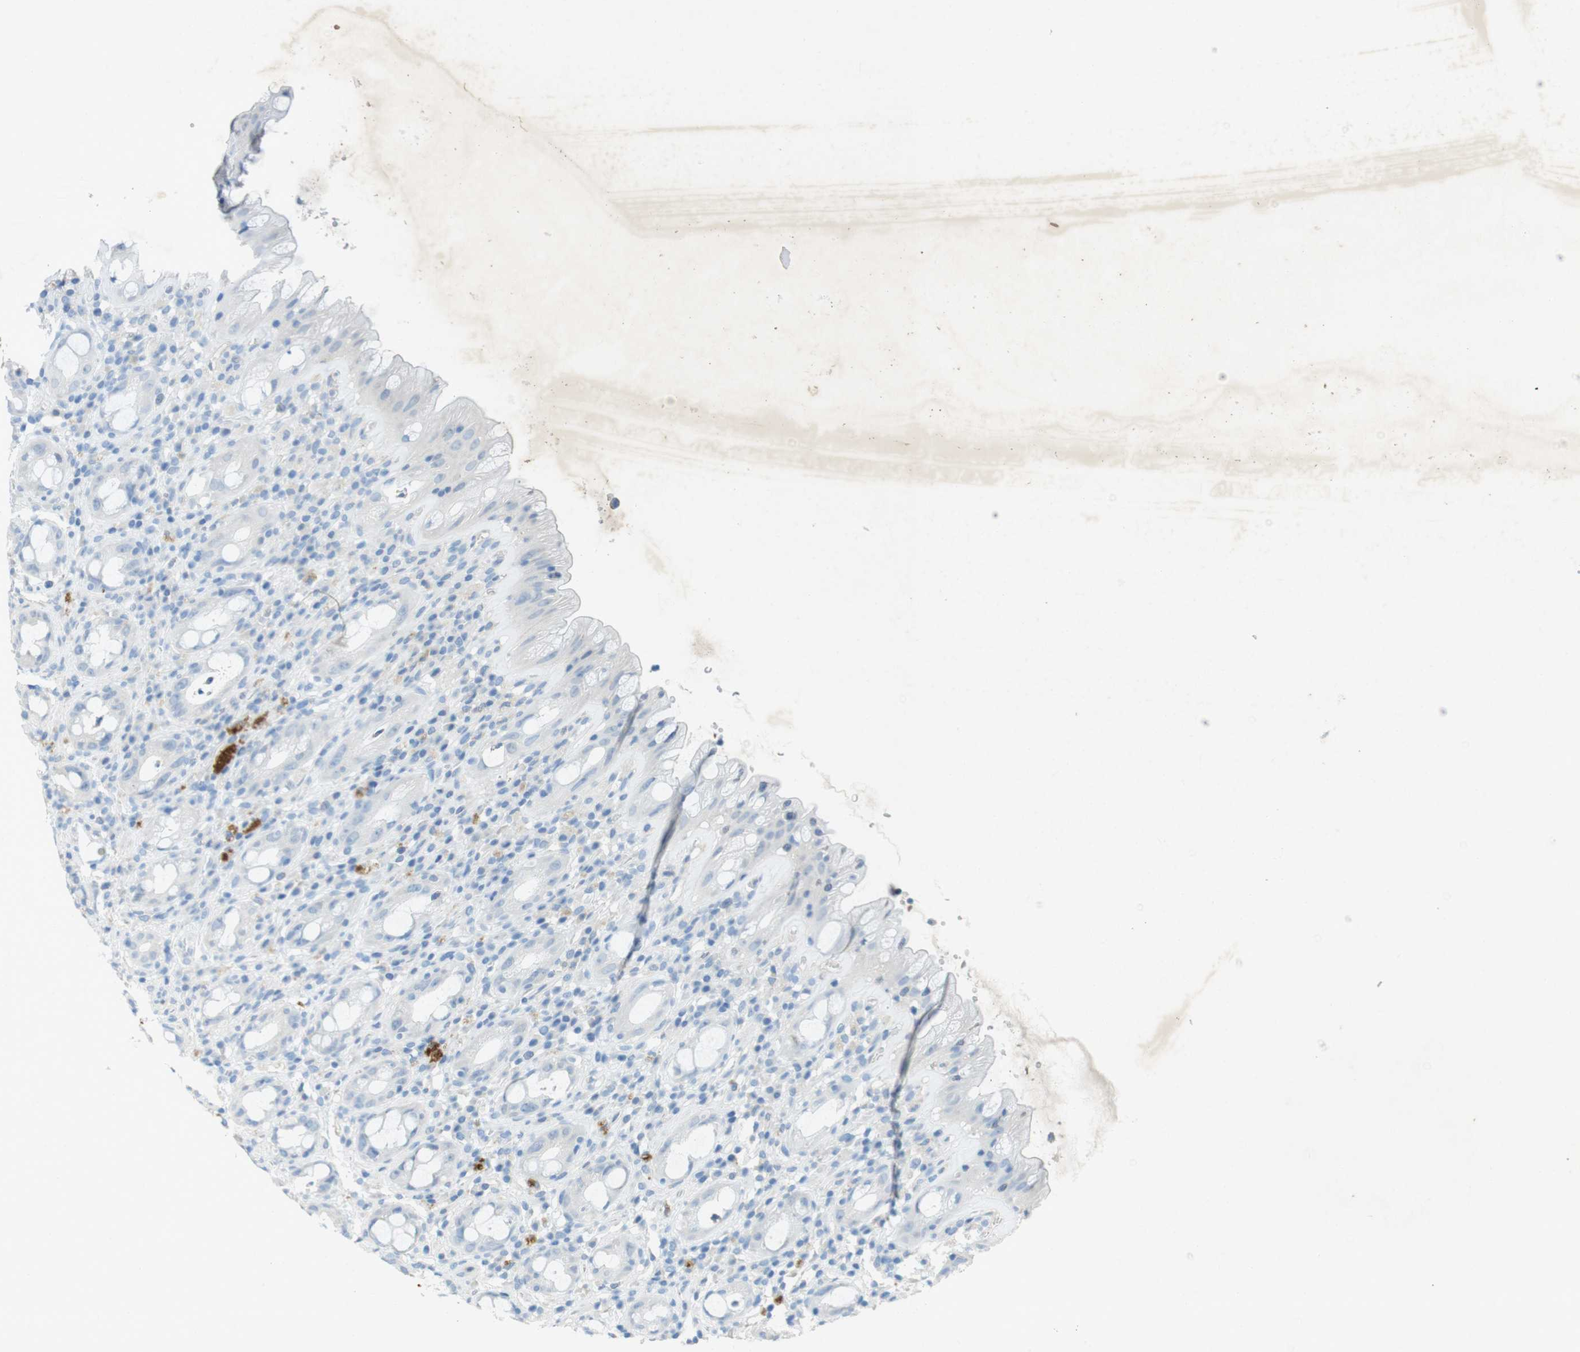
{"staining": {"intensity": "negative", "quantity": "none", "location": "none"}, "tissue": "rectum", "cell_type": "Glandular cells", "image_type": "normal", "snomed": [{"axis": "morphology", "description": "Normal tissue, NOS"}, {"axis": "topography", "description": "Rectum"}], "caption": "IHC micrograph of normal human rectum stained for a protein (brown), which shows no staining in glandular cells. (DAB (3,3'-diaminobenzidine) IHC, high magnification).", "gene": "CD320", "patient": {"sex": "male", "age": 44}}